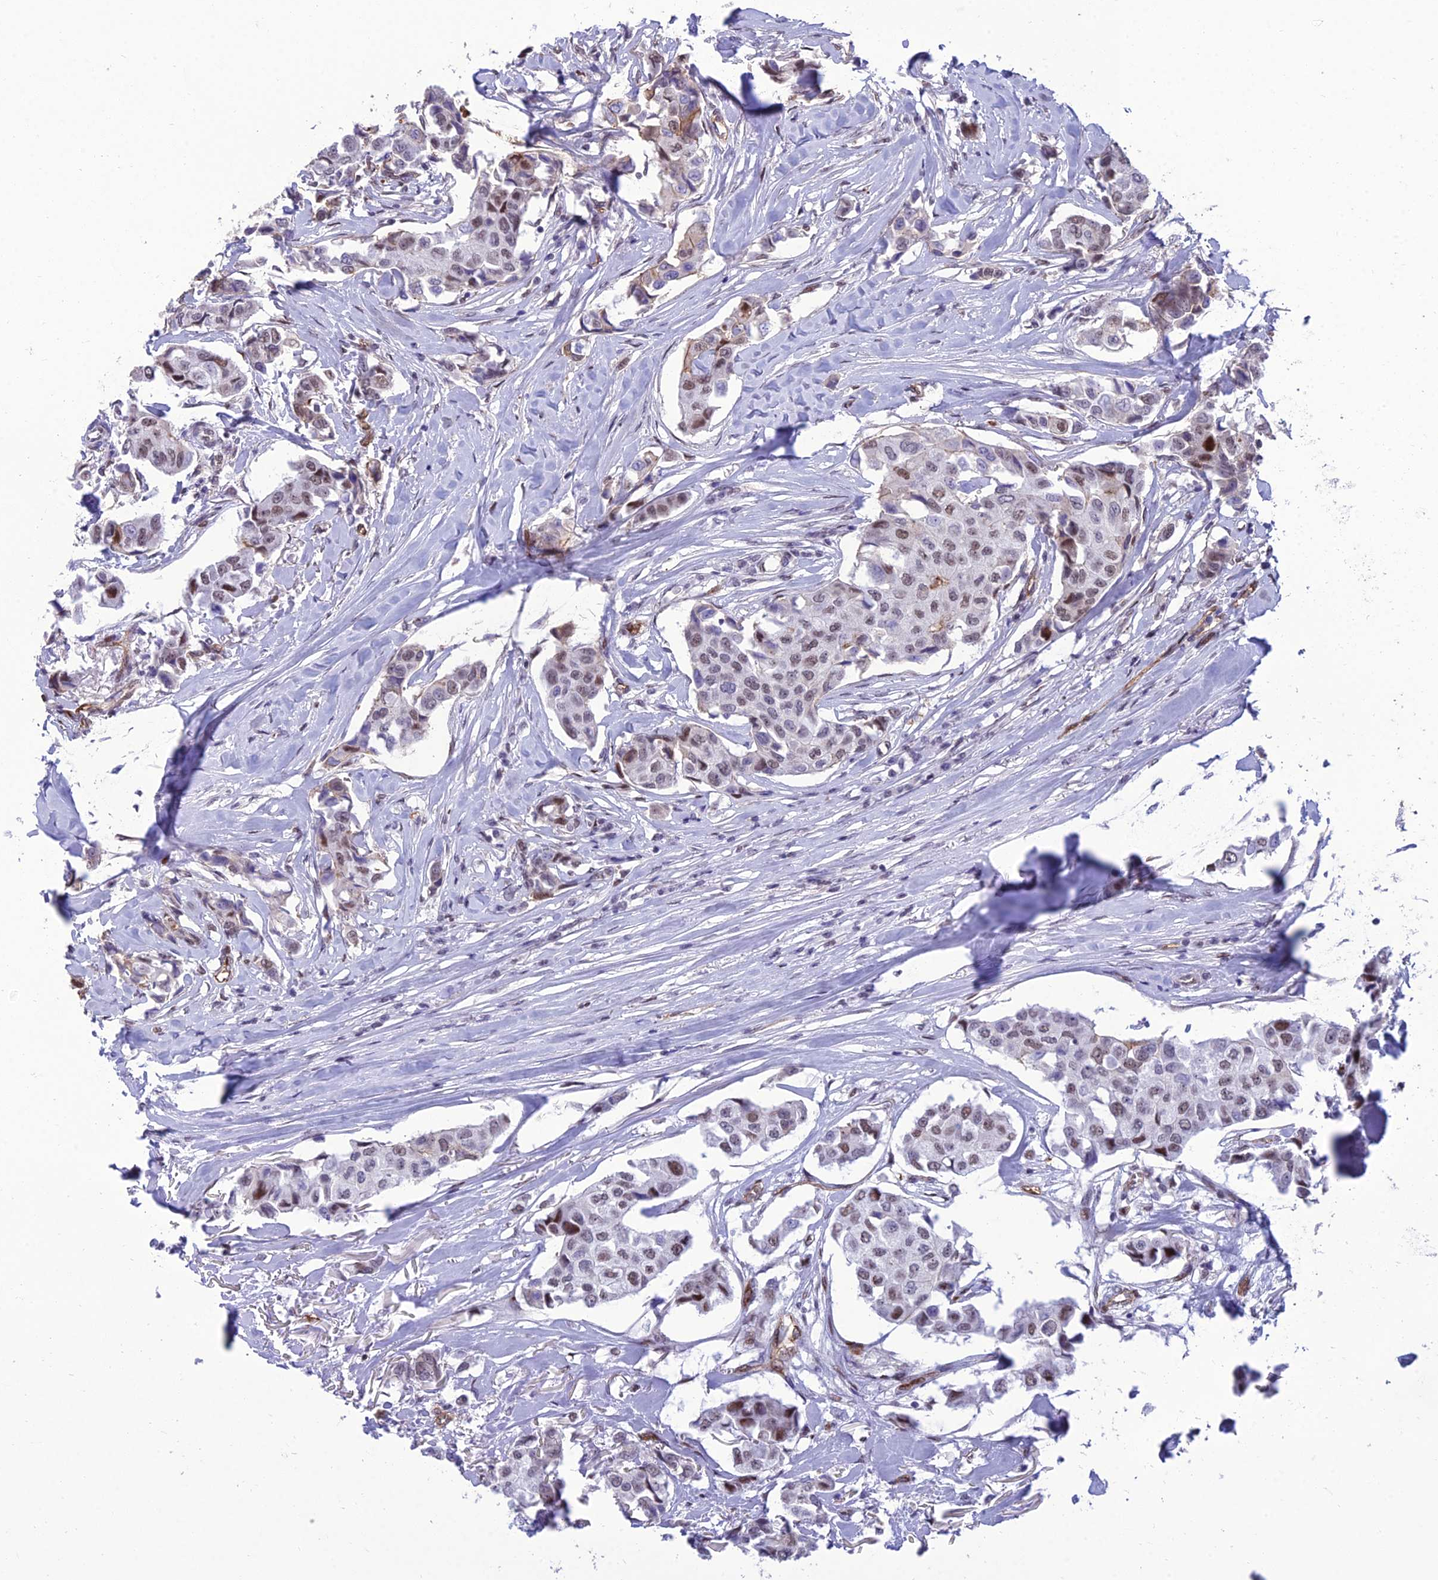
{"staining": {"intensity": "moderate", "quantity": "<25%", "location": "nuclear"}, "tissue": "breast cancer", "cell_type": "Tumor cells", "image_type": "cancer", "snomed": [{"axis": "morphology", "description": "Duct carcinoma"}, {"axis": "topography", "description": "Breast"}], "caption": "A brown stain shows moderate nuclear positivity of a protein in breast cancer (invasive ductal carcinoma) tumor cells.", "gene": "RANBP3", "patient": {"sex": "female", "age": 80}}